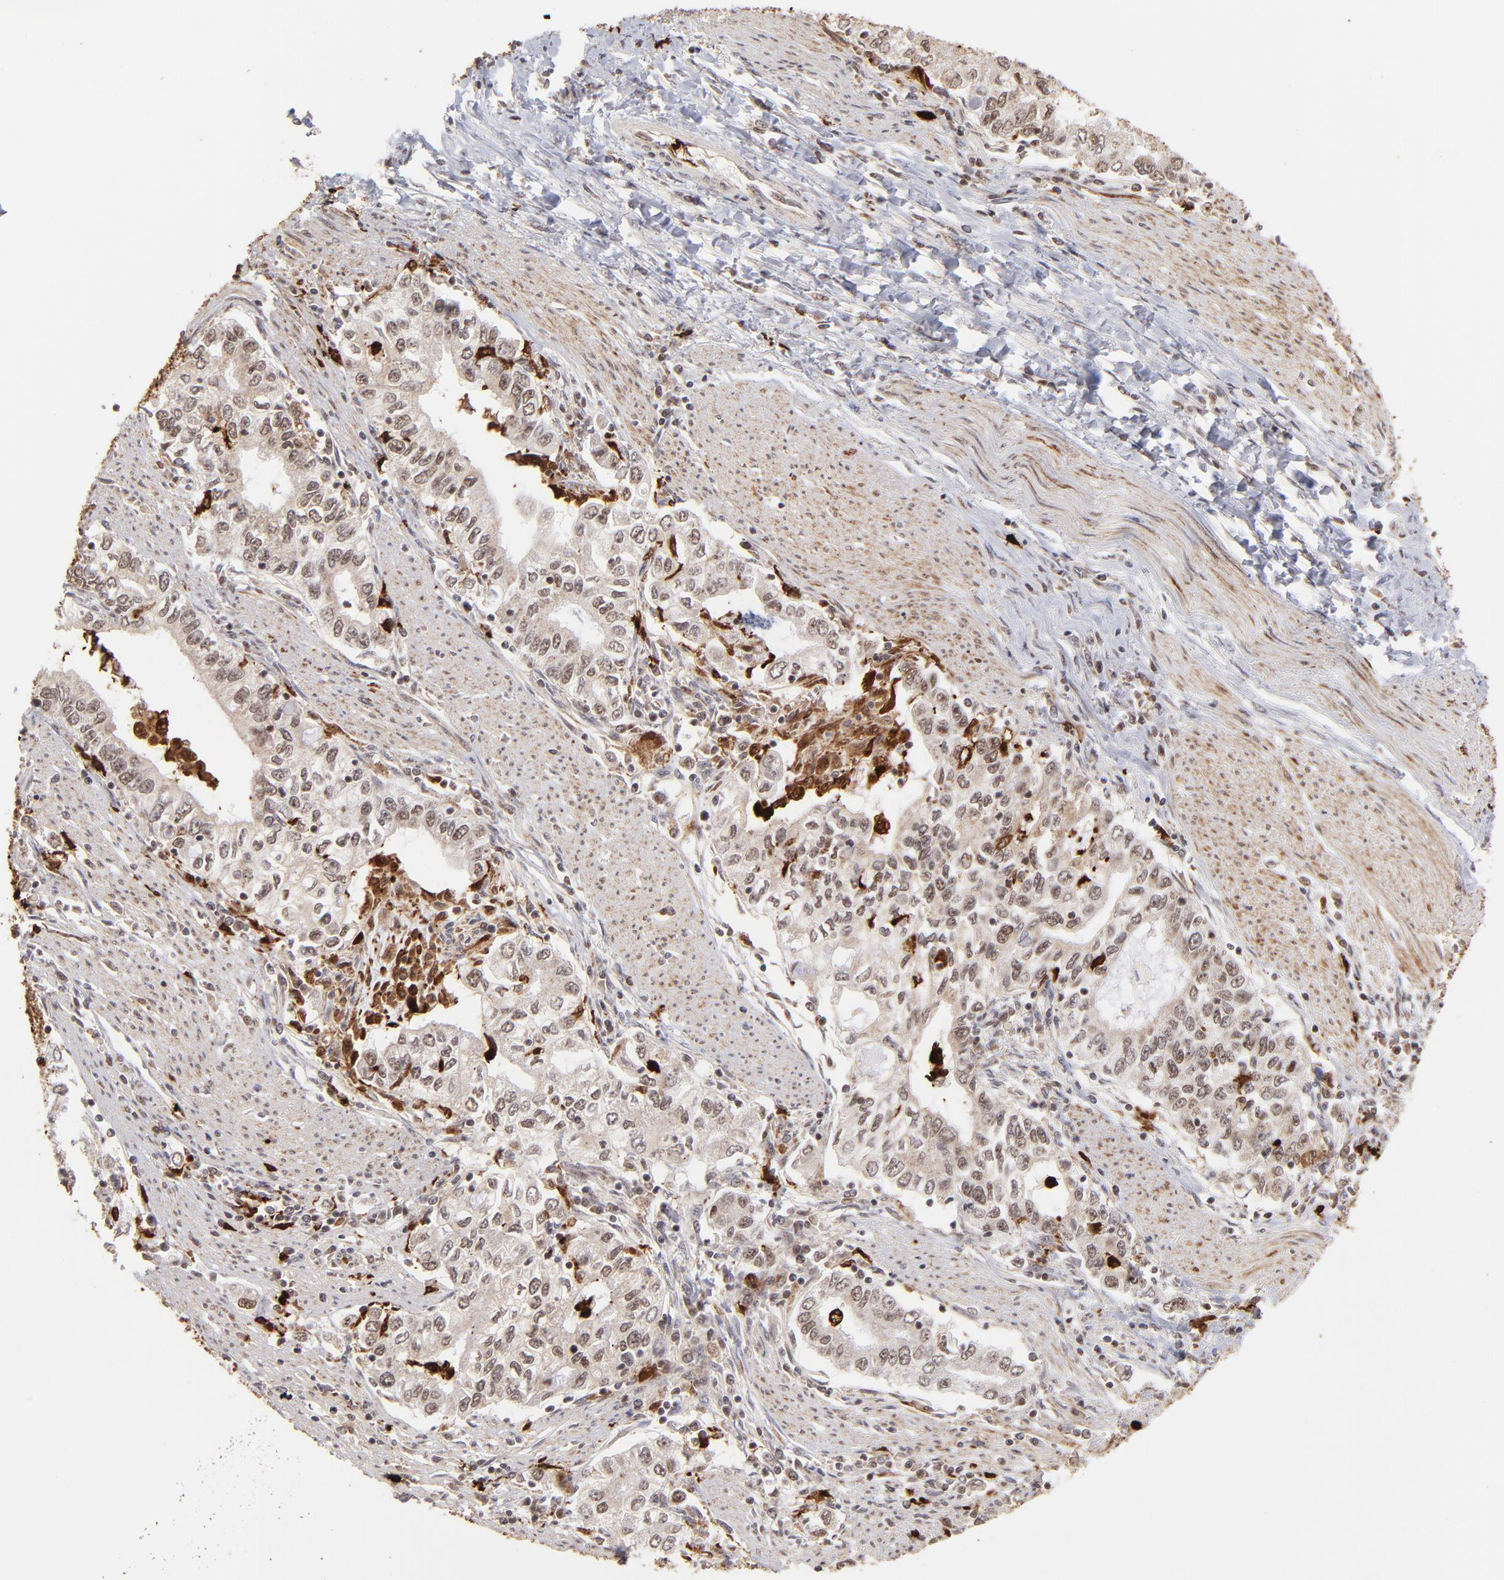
{"staining": {"intensity": "weak", "quantity": ">75%", "location": "cytoplasmic/membranous,nuclear"}, "tissue": "stomach cancer", "cell_type": "Tumor cells", "image_type": "cancer", "snomed": [{"axis": "morphology", "description": "Adenocarcinoma, NOS"}, {"axis": "topography", "description": "Stomach, lower"}], "caption": "Stomach adenocarcinoma tissue shows weak cytoplasmic/membranous and nuclear staining in approximately >75% of tumor cells", "gene": "ZFX", "patient": {"sex": "female", "age": 72}}